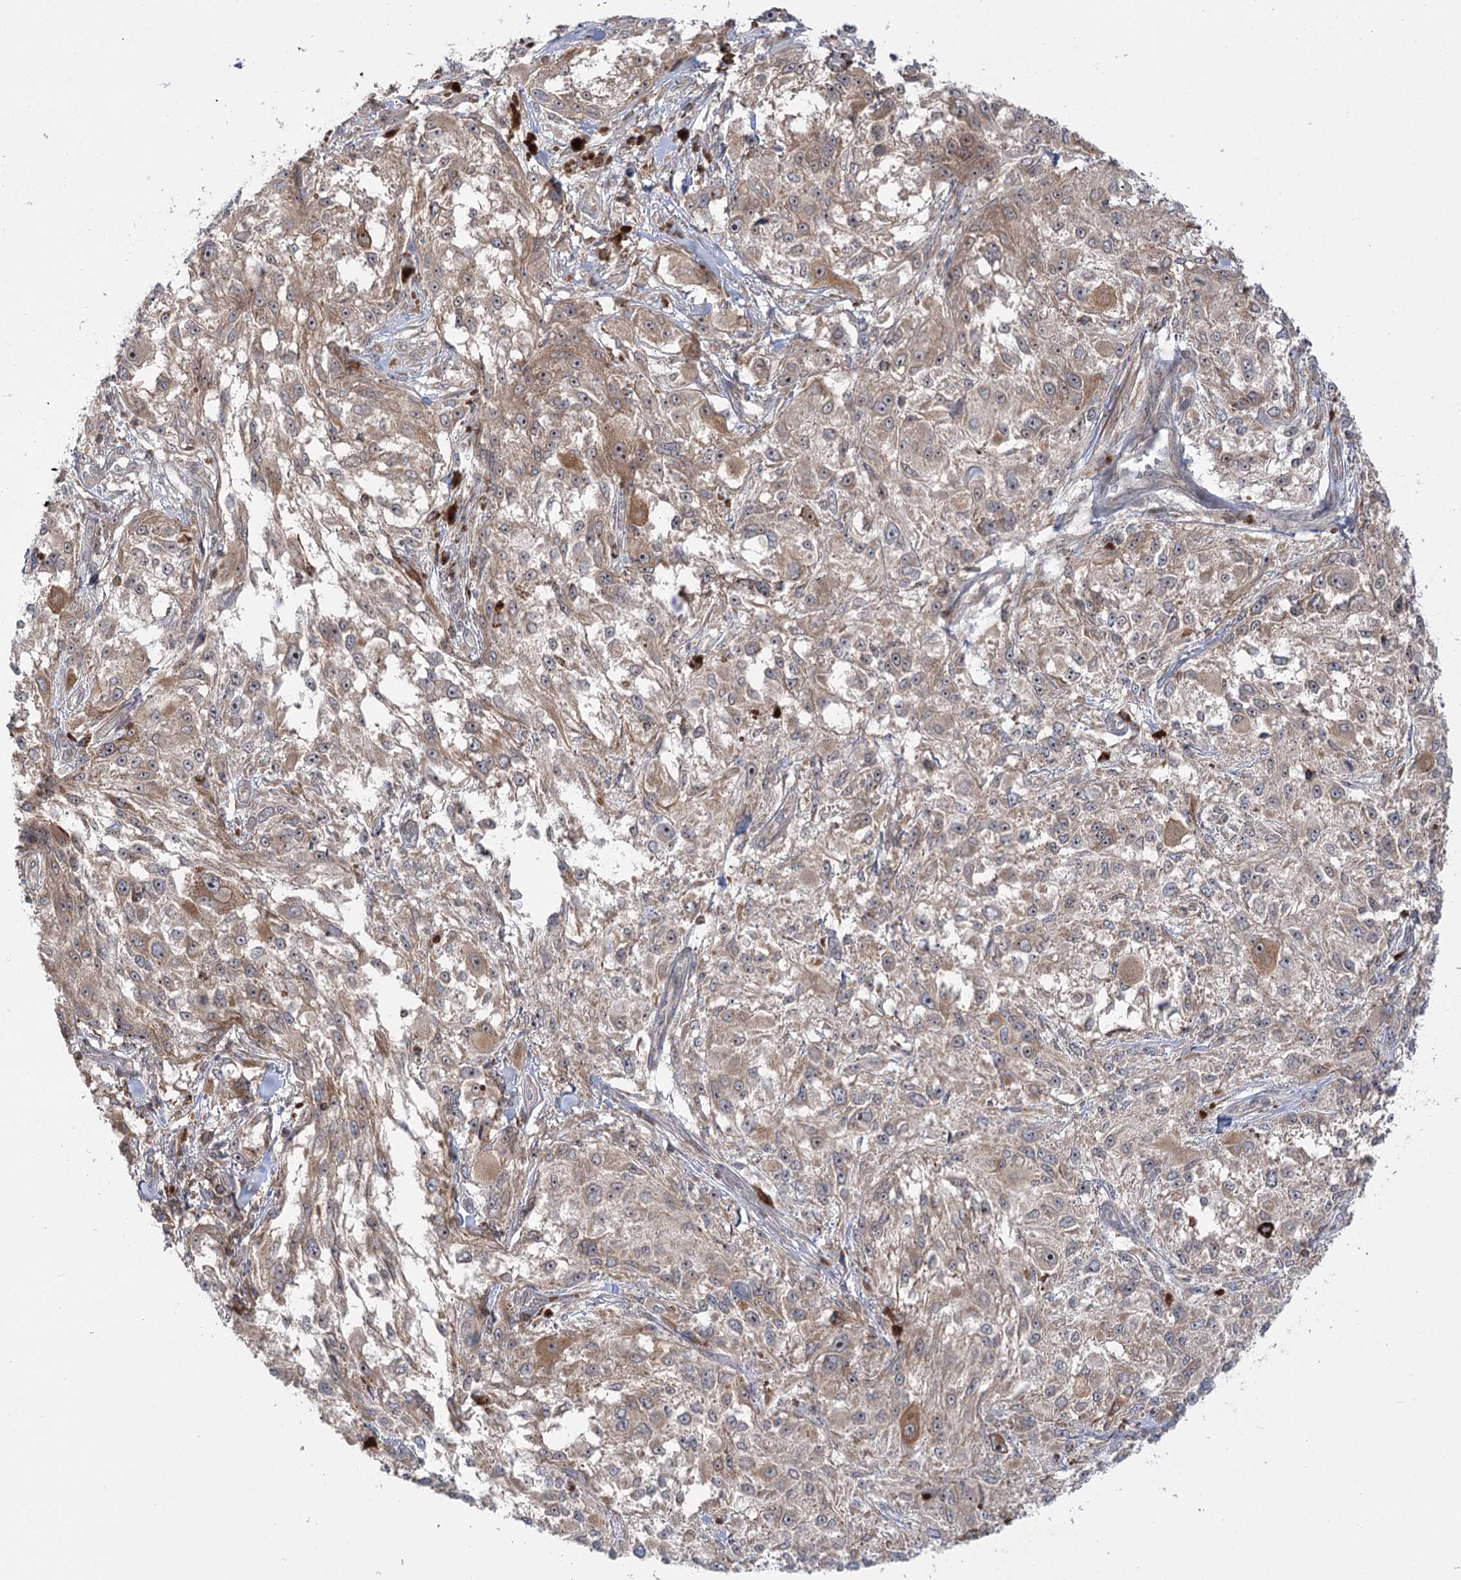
{"staining": {"intensity": "weak", "quantity": "25%-75%", "location": "cytoplasmic/membranous"}, "tissue": "melanoma", "cell_type": "Tumor cells", "image_type": "cancer", "snomed": [{"axis": "morphology", "description": "Necrosis, NOS"}, {"axis": "morphology", "description": "Malignant melanoma, NOS"}, {"axis": "topography", "description": "Skin"}], "caption": "Protein positivity by IHC displays weak cytoplasmic/membranous staining in about 25%-75% of tumor cells in malignant melanoma.", "gene": "SYTL1", "patient": {"sex": "female", "age": 87}}